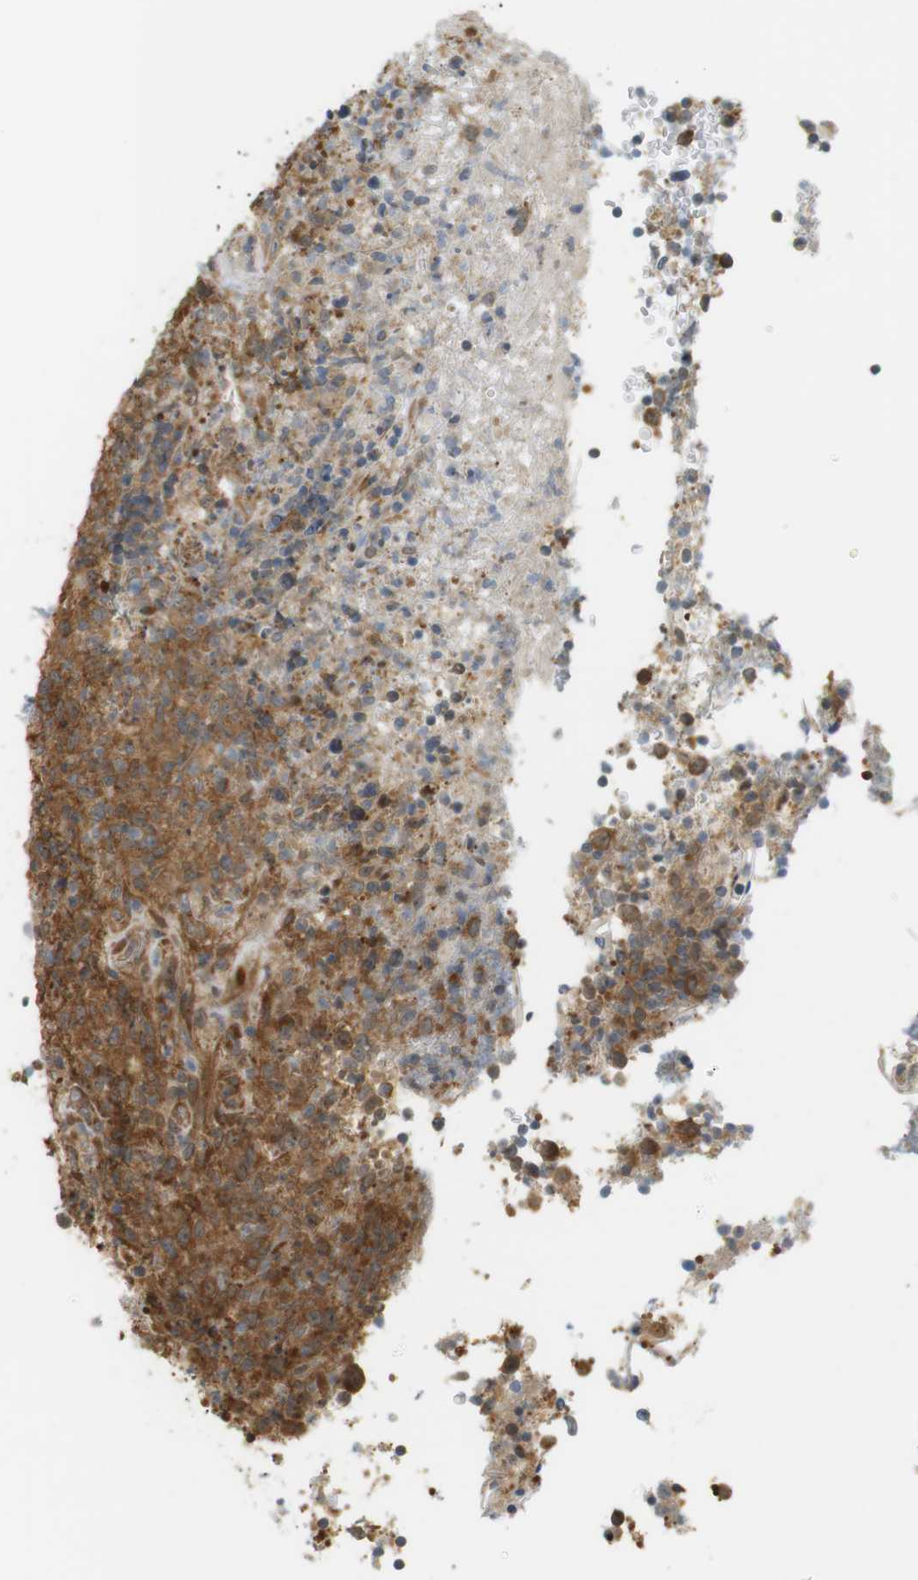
{"staining": {"intensity": "moderate", "quantity": ">75%", "location": "cytoplasmic/membranous,nuclear"}, "tissue": "lymphoma", "cell_type": "Tumor cells", "image_type": "cancer", "snomed": [{"axis": "morphology", "description": "Malignant lymphoma, non-Hodgkin's type, High grade"}, {"axis": "topography", "description": "Tonsil"}], "caption": "Protein expression analysis of lymphoma exhibits moderate cytoplasmic/membranous and nuclear expression in approximately >75% of tumor cells.", "gene": "PA2G4", "patient": {"sex": "female", "age": 36}}